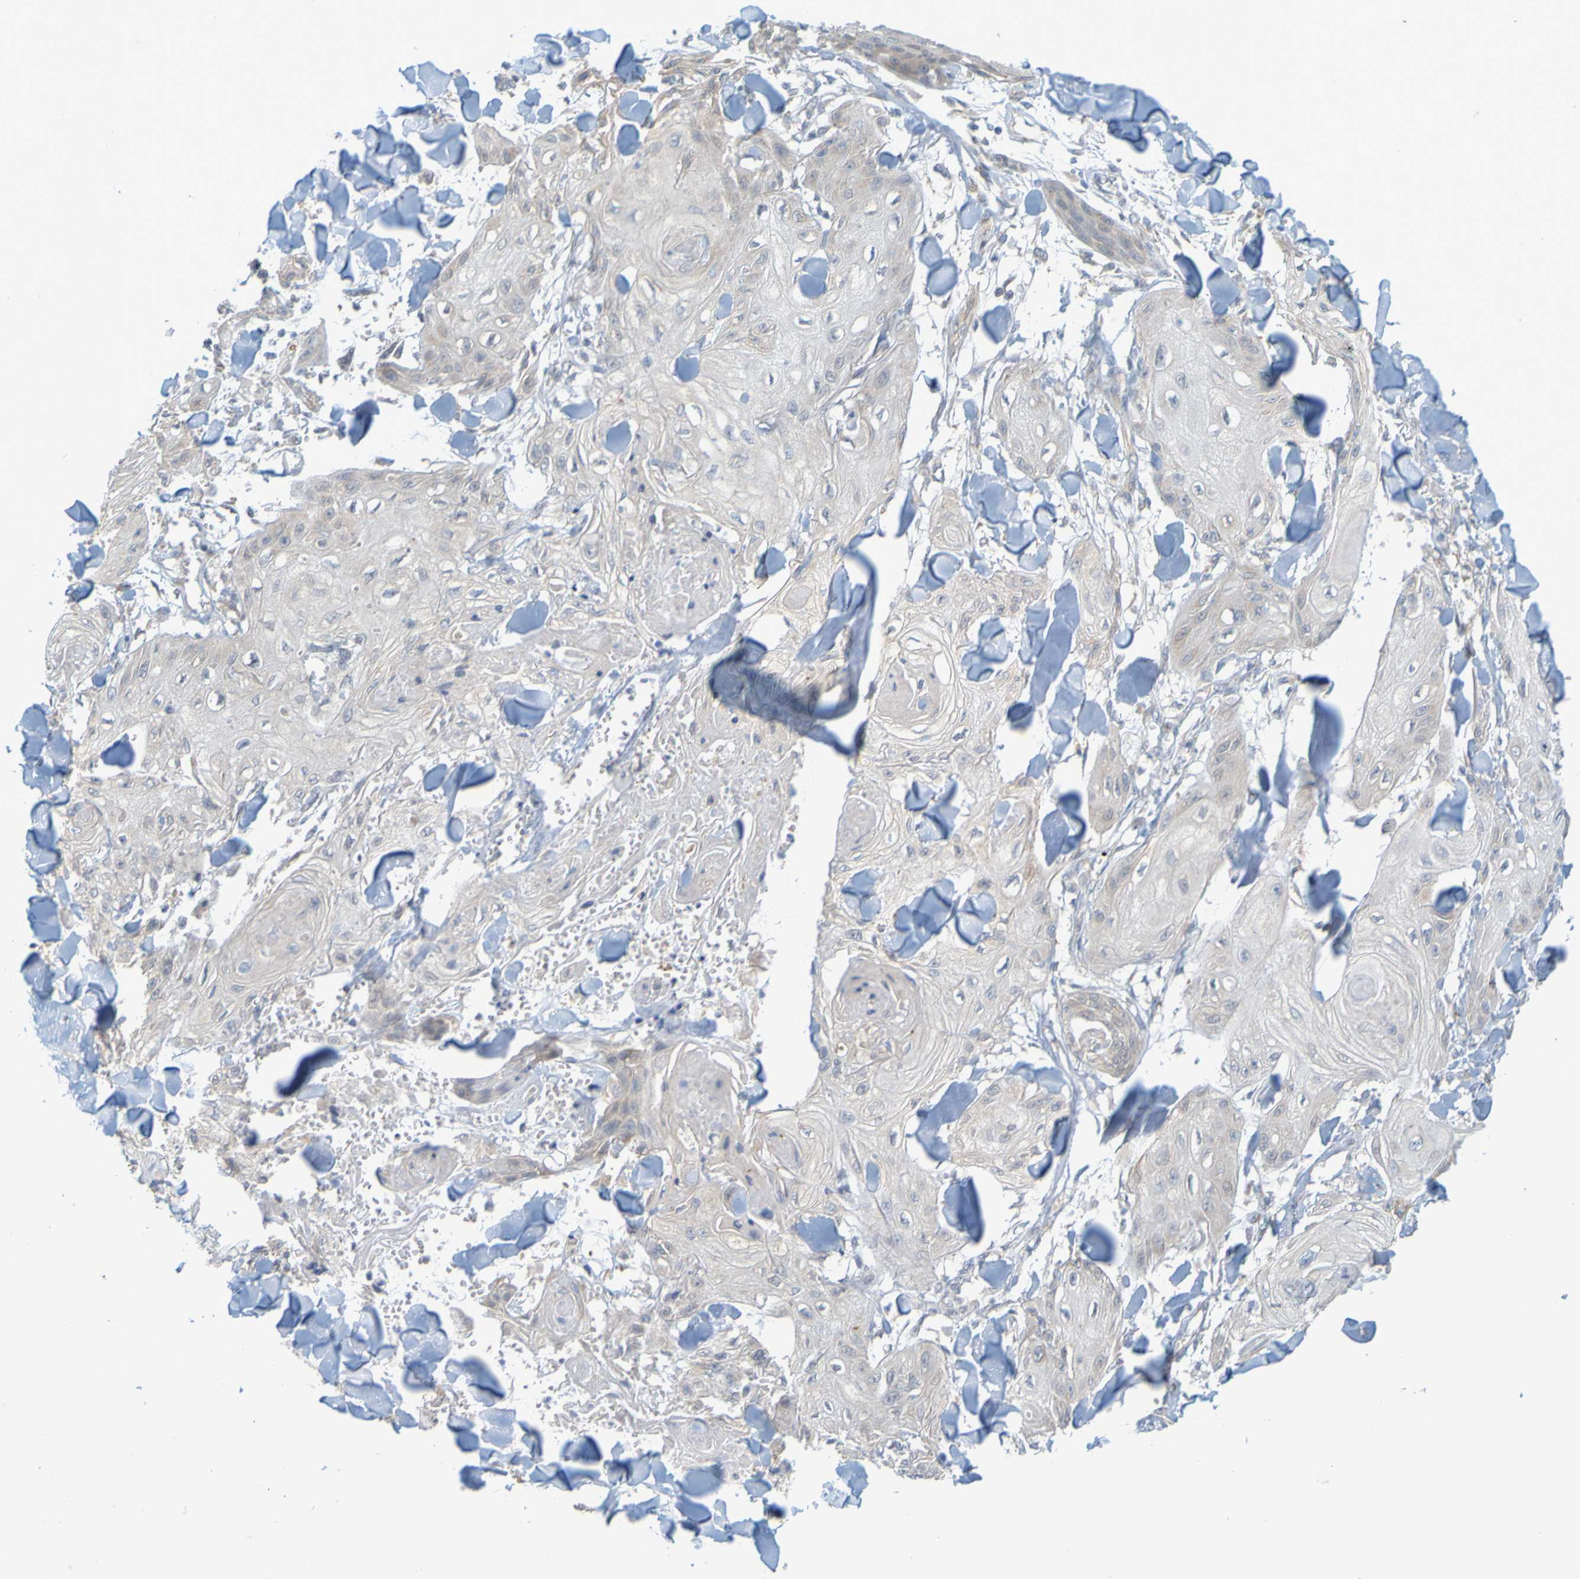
{"staining": {"intensity": "negative", "quantity": "none", "location": "none"}, "tissue": "skin cancer", "cell_type": "Tumor cells", "image_type": "cancer", "snomed": [{"axis": "morphology", "description": "Squamous cell carcinoma, NOS"}, {"axis": "topography", "description": "Skin"}], "caption": "Immunohistochemistry (IHC) photomicrograph of neoplastic tissue: skin cancer stained with DAB (3,3'-diaminobenzidine) shows no significant protein staining in tumor cells. The staining was performed using DAB to visualize the protein expression in brown, while the nuclei were stained in blue with hematoxylin (Magnification: 20x).", "gene": "MOGS", "patient": {"sex": "male", "age": 74}}